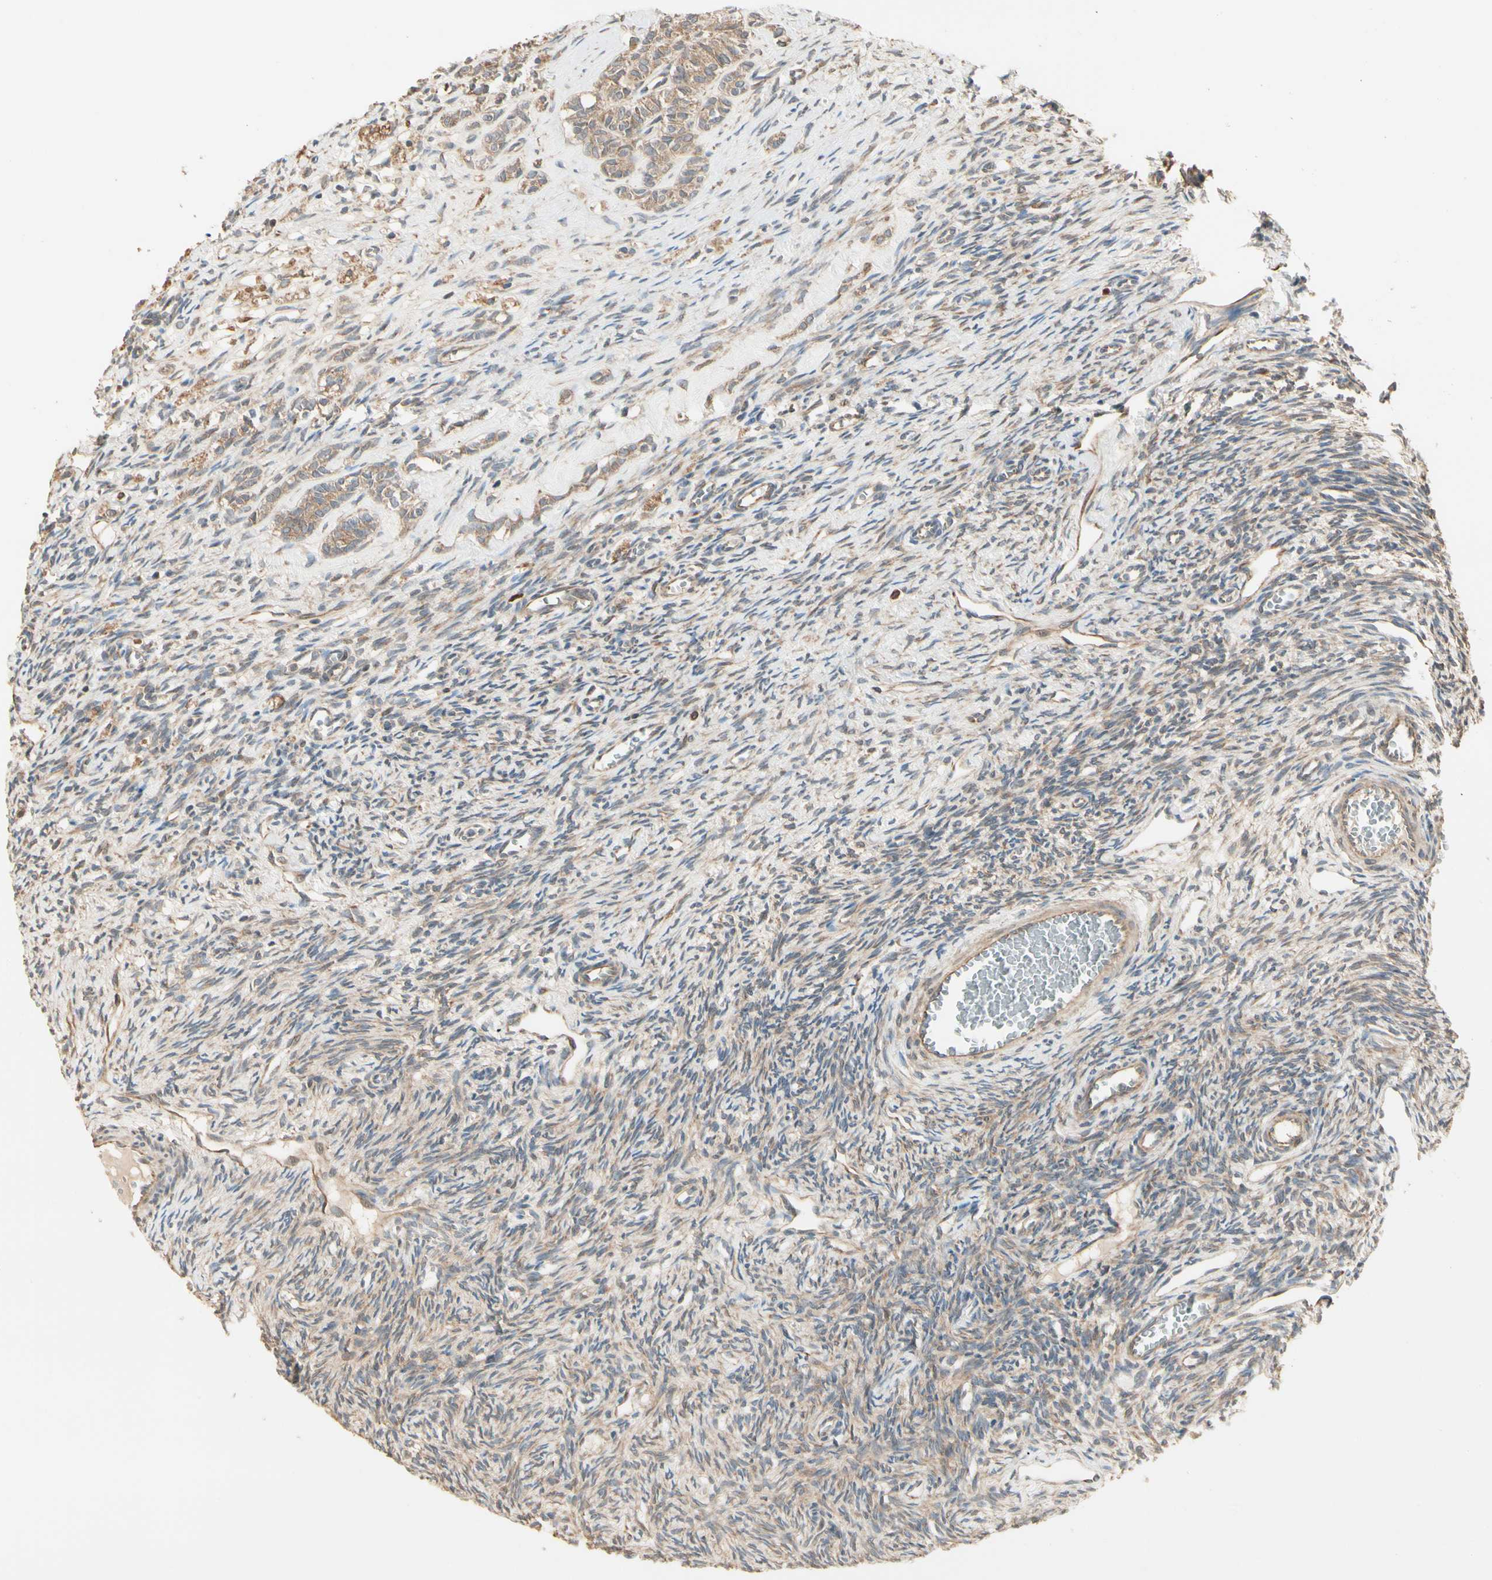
{"staining": {"intensity": "weak", "quantity": ">75%", "location": "cytoplasmic/membranous"}, "tissue": "ovary", "cell_type": "Ovarian stroma cells", "image_type": "normal", "snomed": [{"axis": "morphology", "description": "Normal tissue, NOS"}, {"axis": "topography", "description": "Ovary"}], "caption": "Immunohistochemistry (IHC) histopathology image of normal ovary: human ovary stained using immunohistochemistry (IHC) exhibits low levels of weak protein expression localized specifically in the cytoplasmic/membranous of ovarian stroma cells, appearing as a cytoplasmic/membranous brown color.", "gene": "IRAG1", "patient": {"sex": "female", "age": 33}}